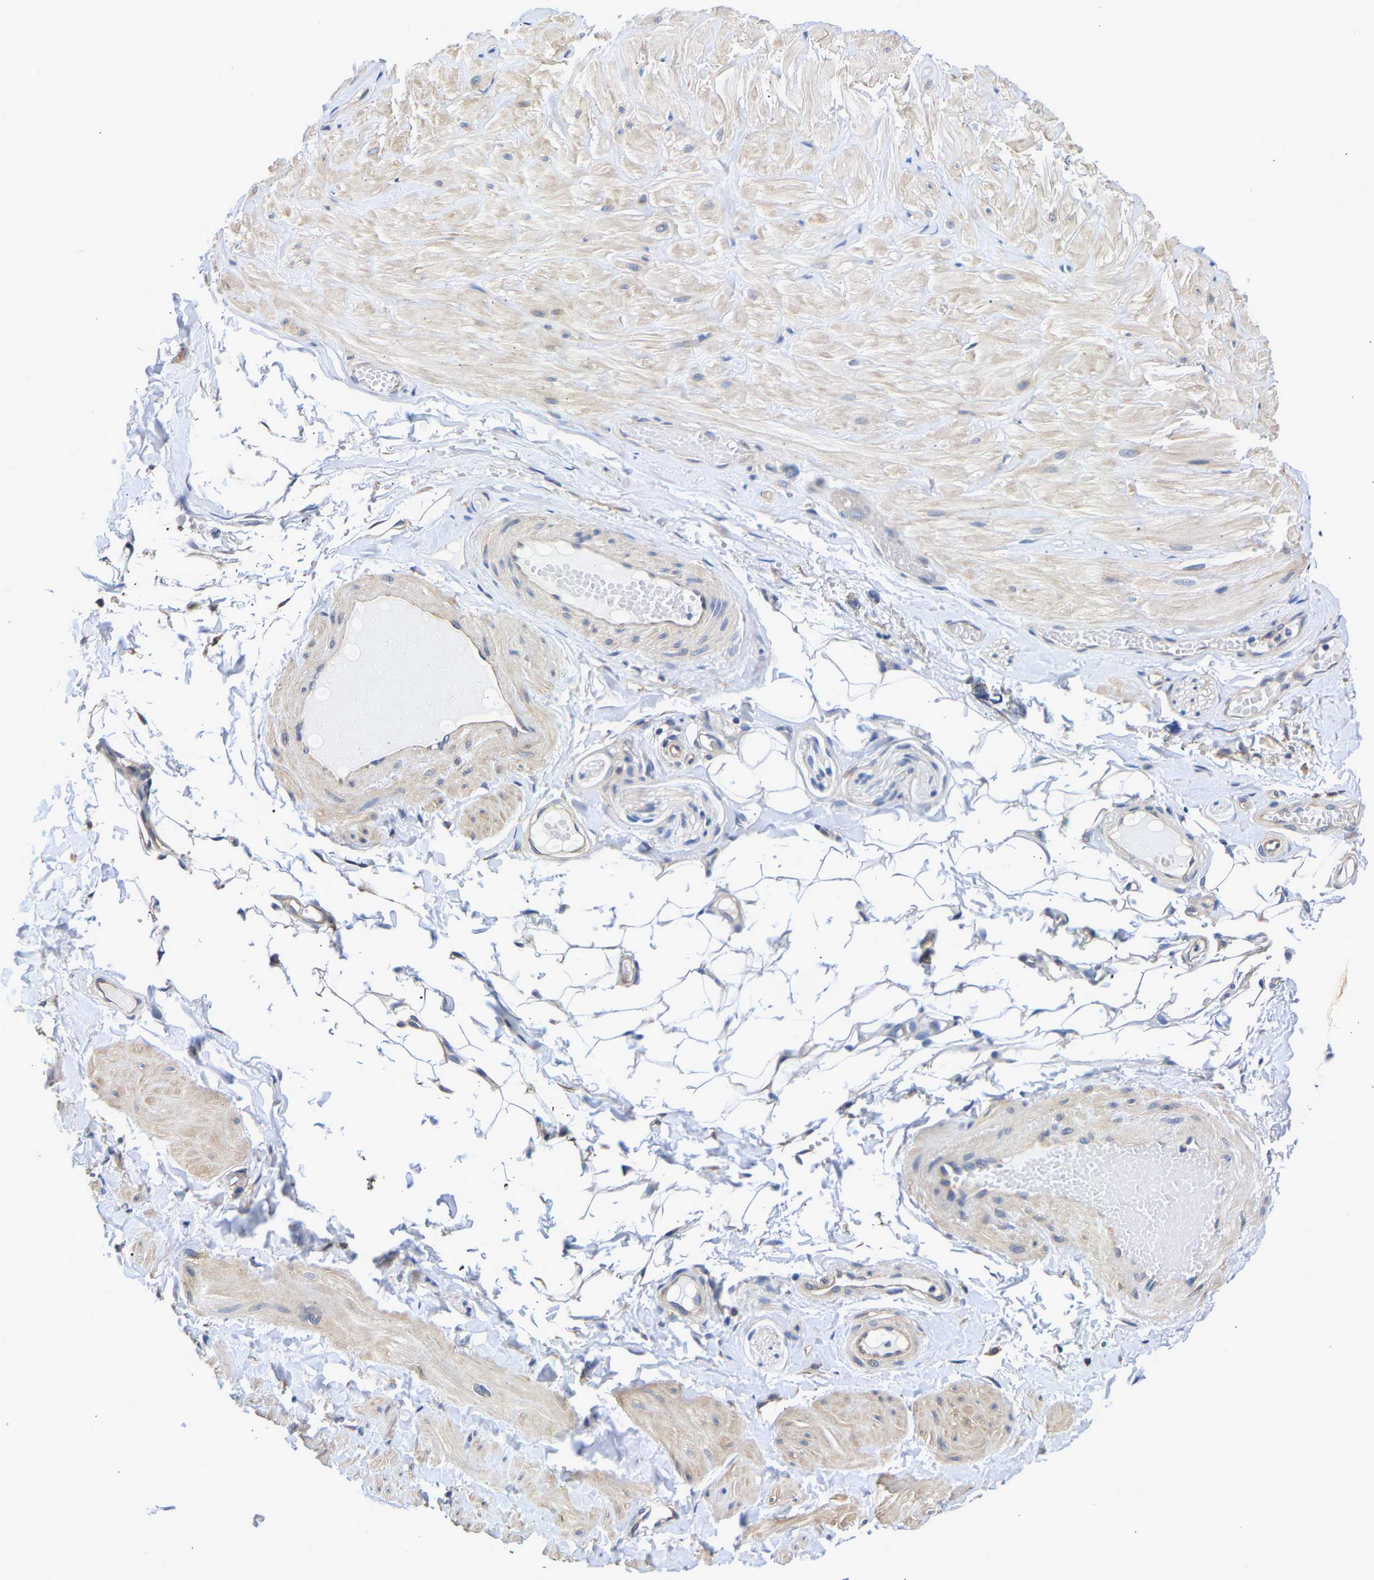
{"staining": {"intensity": "negative", "quantity": "none", "location": "none"}, "tissue": "adipose tissue", "cell_type": "Adipocytes", "image_type": "normal", "snomed": [{"axis": "morphology", "description": "Normal tissue, NOS"}, {"axis": "topography", "description": "Adipose tissue"}, {"axis": "topography", "description": "Vascular tissue"}, {"axis": "topography", "description": "Peripheral nerve tissue"}], "caption": "Histopathology image shows no protein staining in adipocytes of benign adipose tissue.", "gene": "CCDC6", "patient": {"sex": "male", "age": 25}}